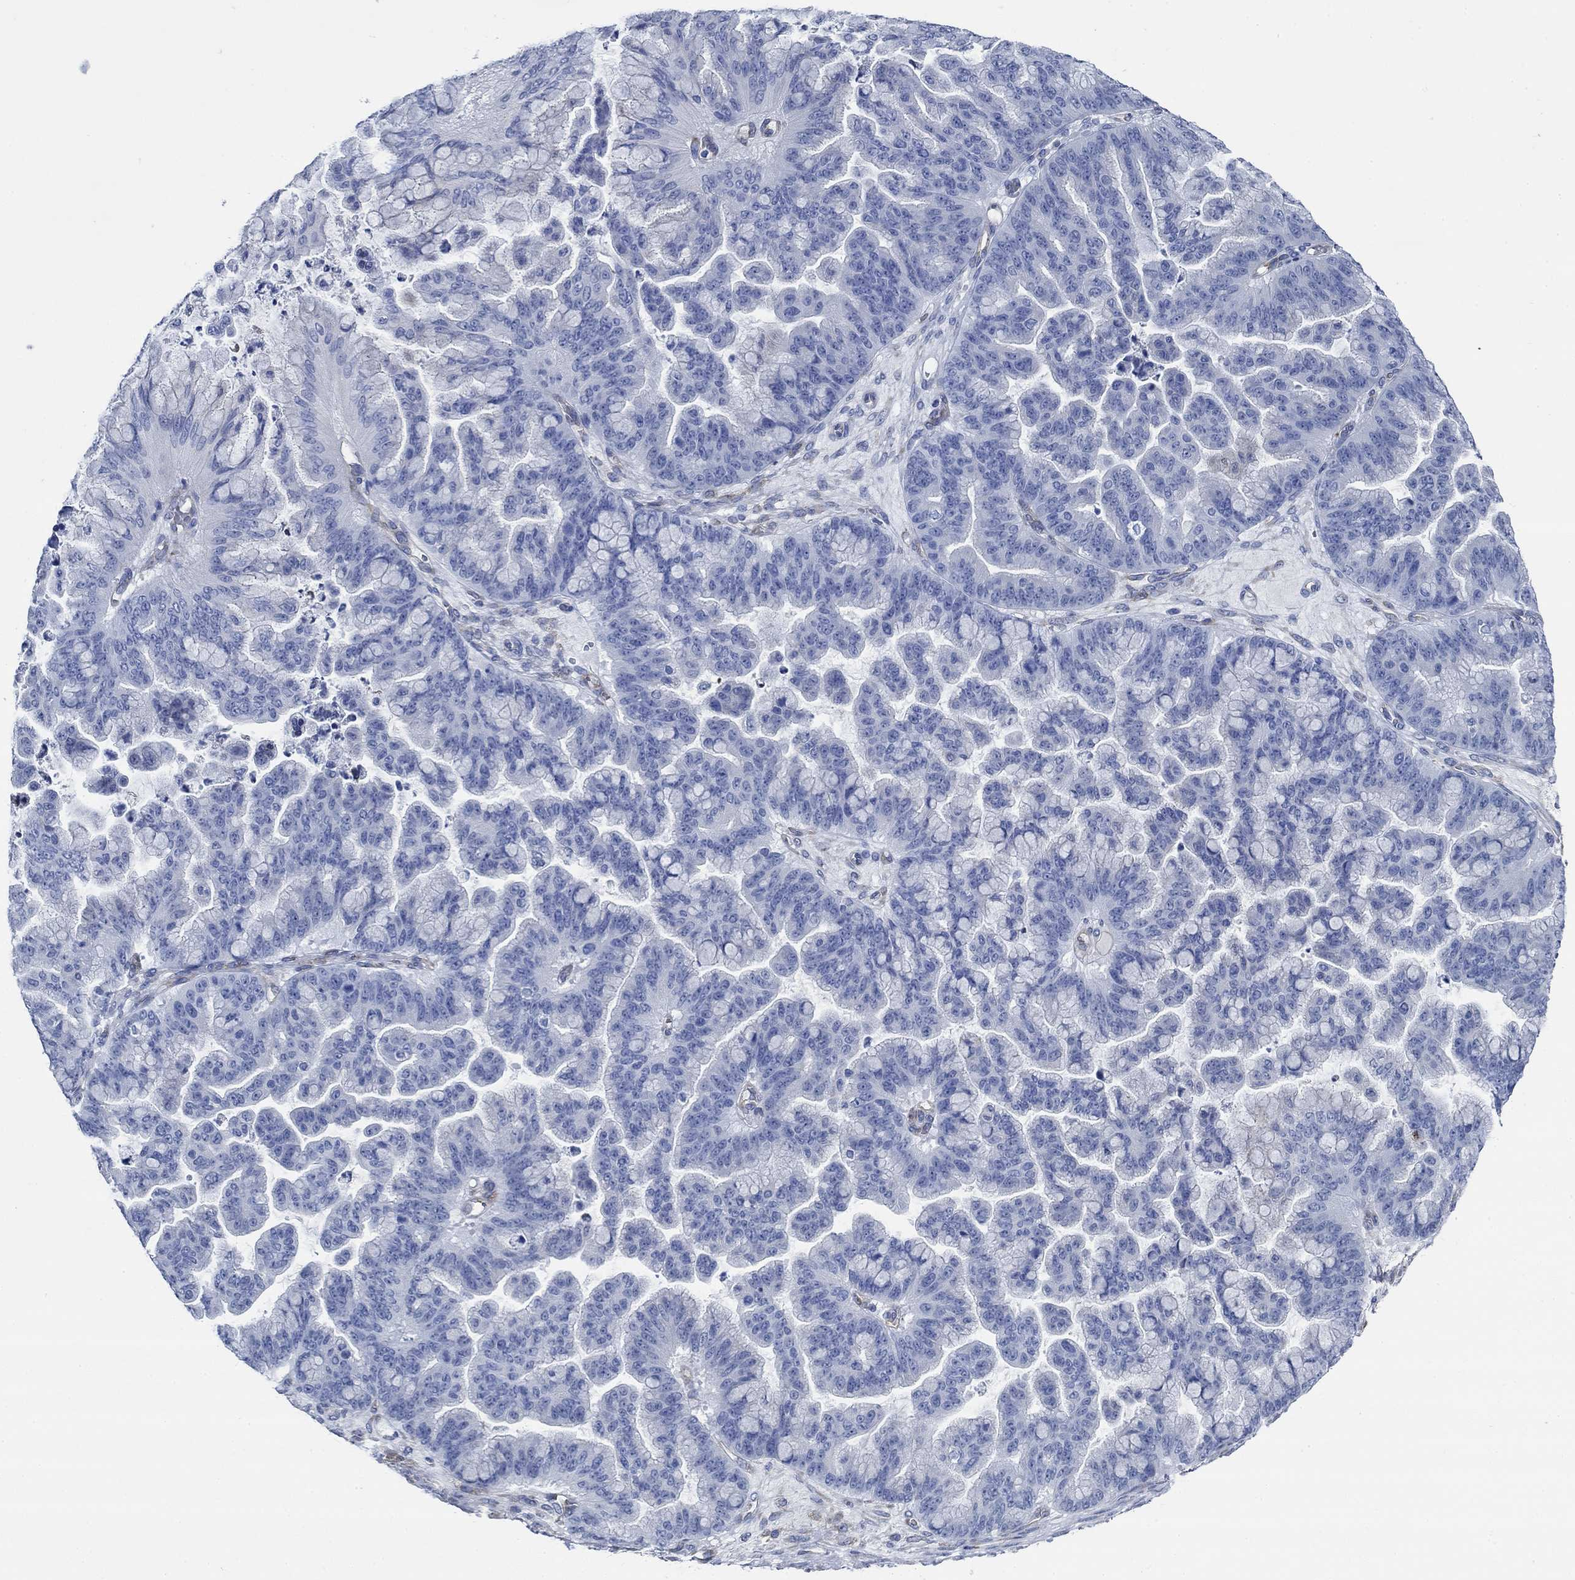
{"staining": {"intensity": "negative", "quantity": "none", "location": "none"}, "tissue": "ovarian cancer", "cell_type": "Tumor cells", "image_type": "cancer", "snomed": [{"axis": "morphology", "description": "Cystadenocarcinoma, mucinous, NOS"}, {"axis": "topography", "description": "Ovary"}], "caption": "A micrograph of human ovarian cancer (mucinous cystadenocarcinoma) is negative for staining in tumor cells. The staining was performed using DAB to visualize the protein expression in brown, while the nuclei were stained in blue with hematoxylin (Magnification: 20x).", "gene": "HECW2", "patient": {"sex": "female", "age": 67}}